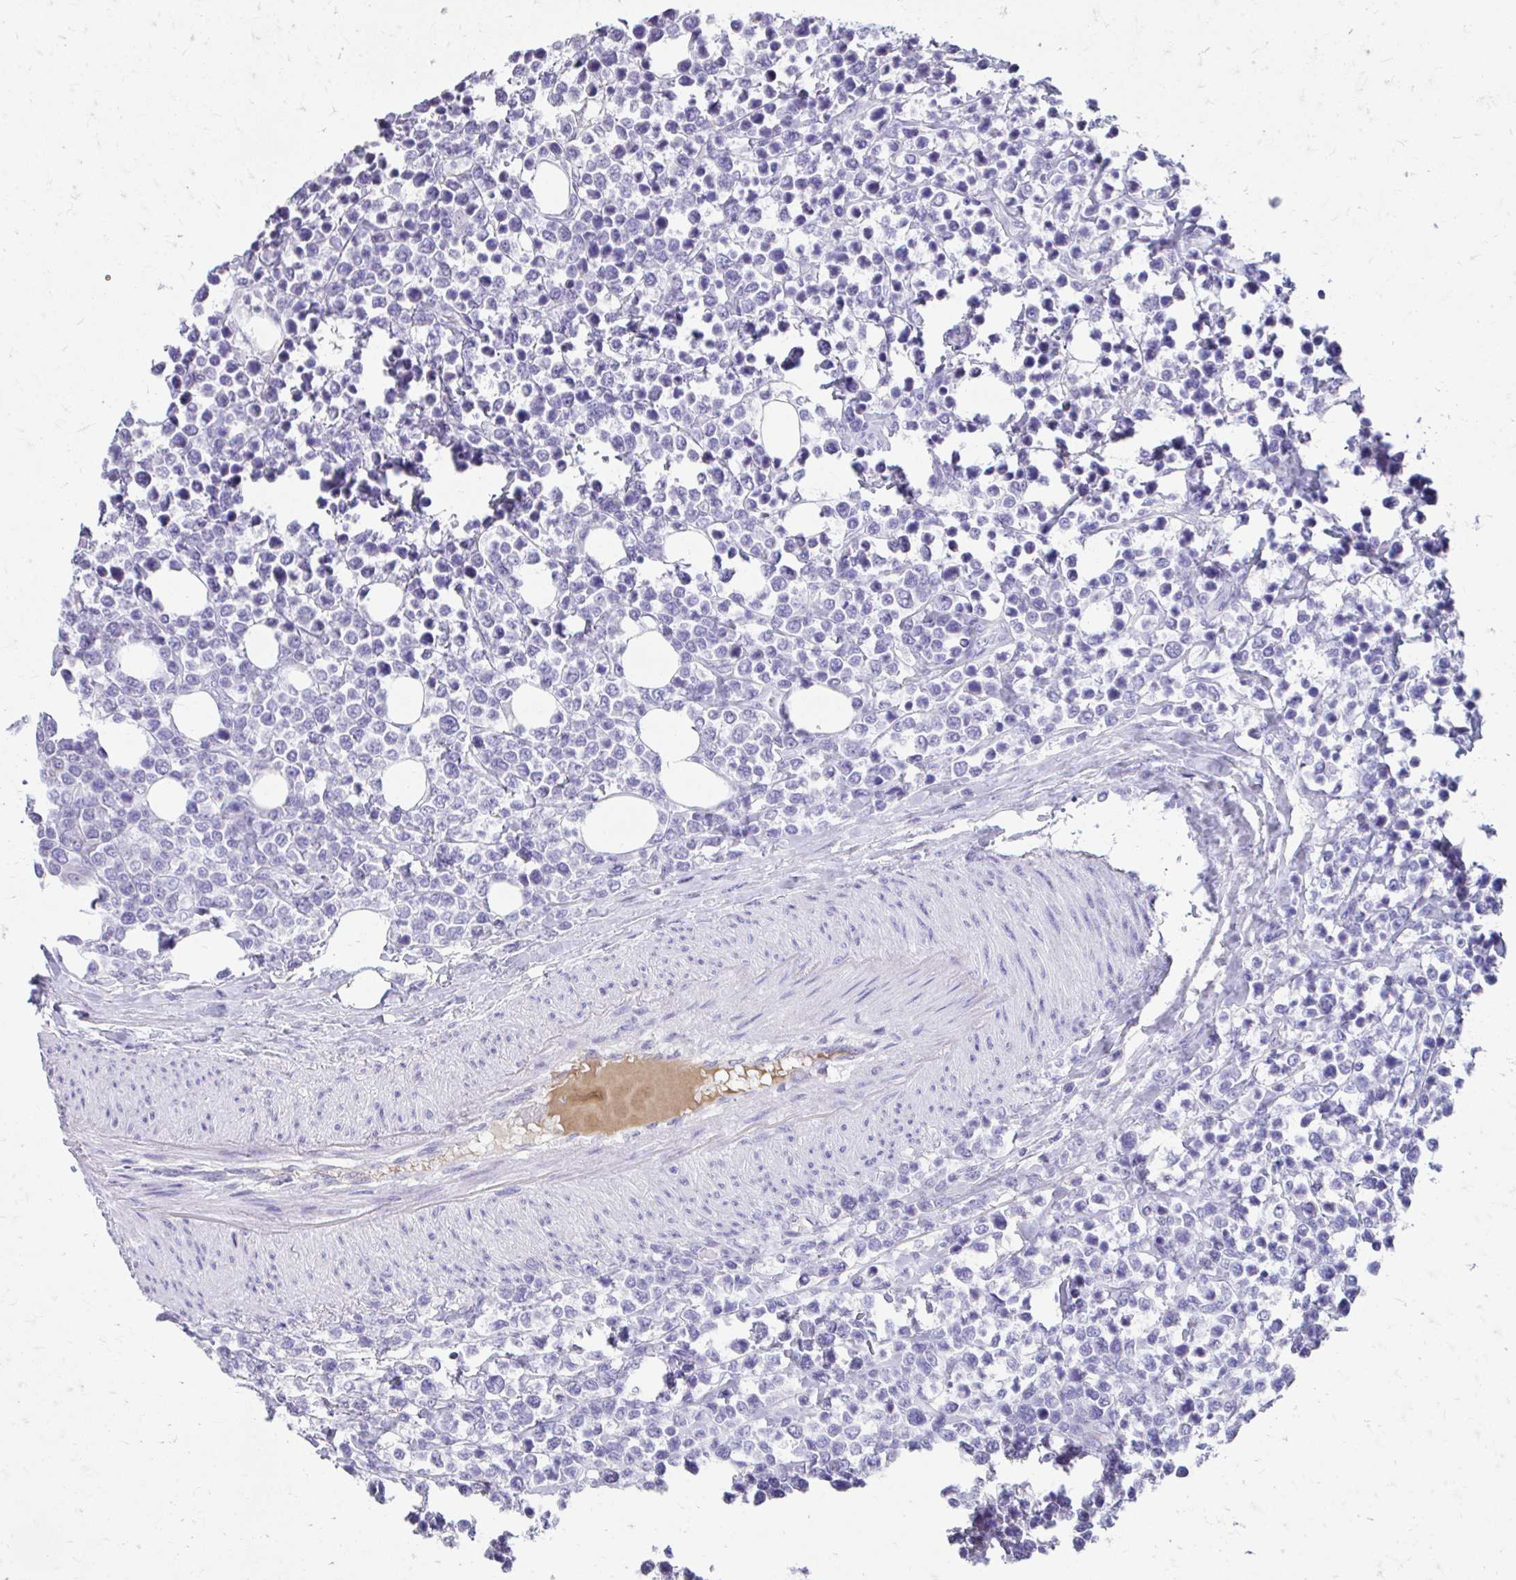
{"staining": {"intensity": "negative", "quantity": "none", "location": "none"}, "tissue": "lymphoma", "cell_type": "Tumor cells", "image_type": "cancer", "snomed": [{"axis": "morphology", "description": "Malignant lymphoma, non-Hodgkin's type, Low grade"}, {"axis": "topography", "description": "Lymph node"}], "caption": "High power microscopy micrograph of an immunohistochemistry (IHC) photomicrograph of low-grade malignant lymphoma, non-Hodgkin's type, revealing no significant positivity in tumor cells.", "gene": "CFH", "patient": {"sex": "male", "age": 60}}